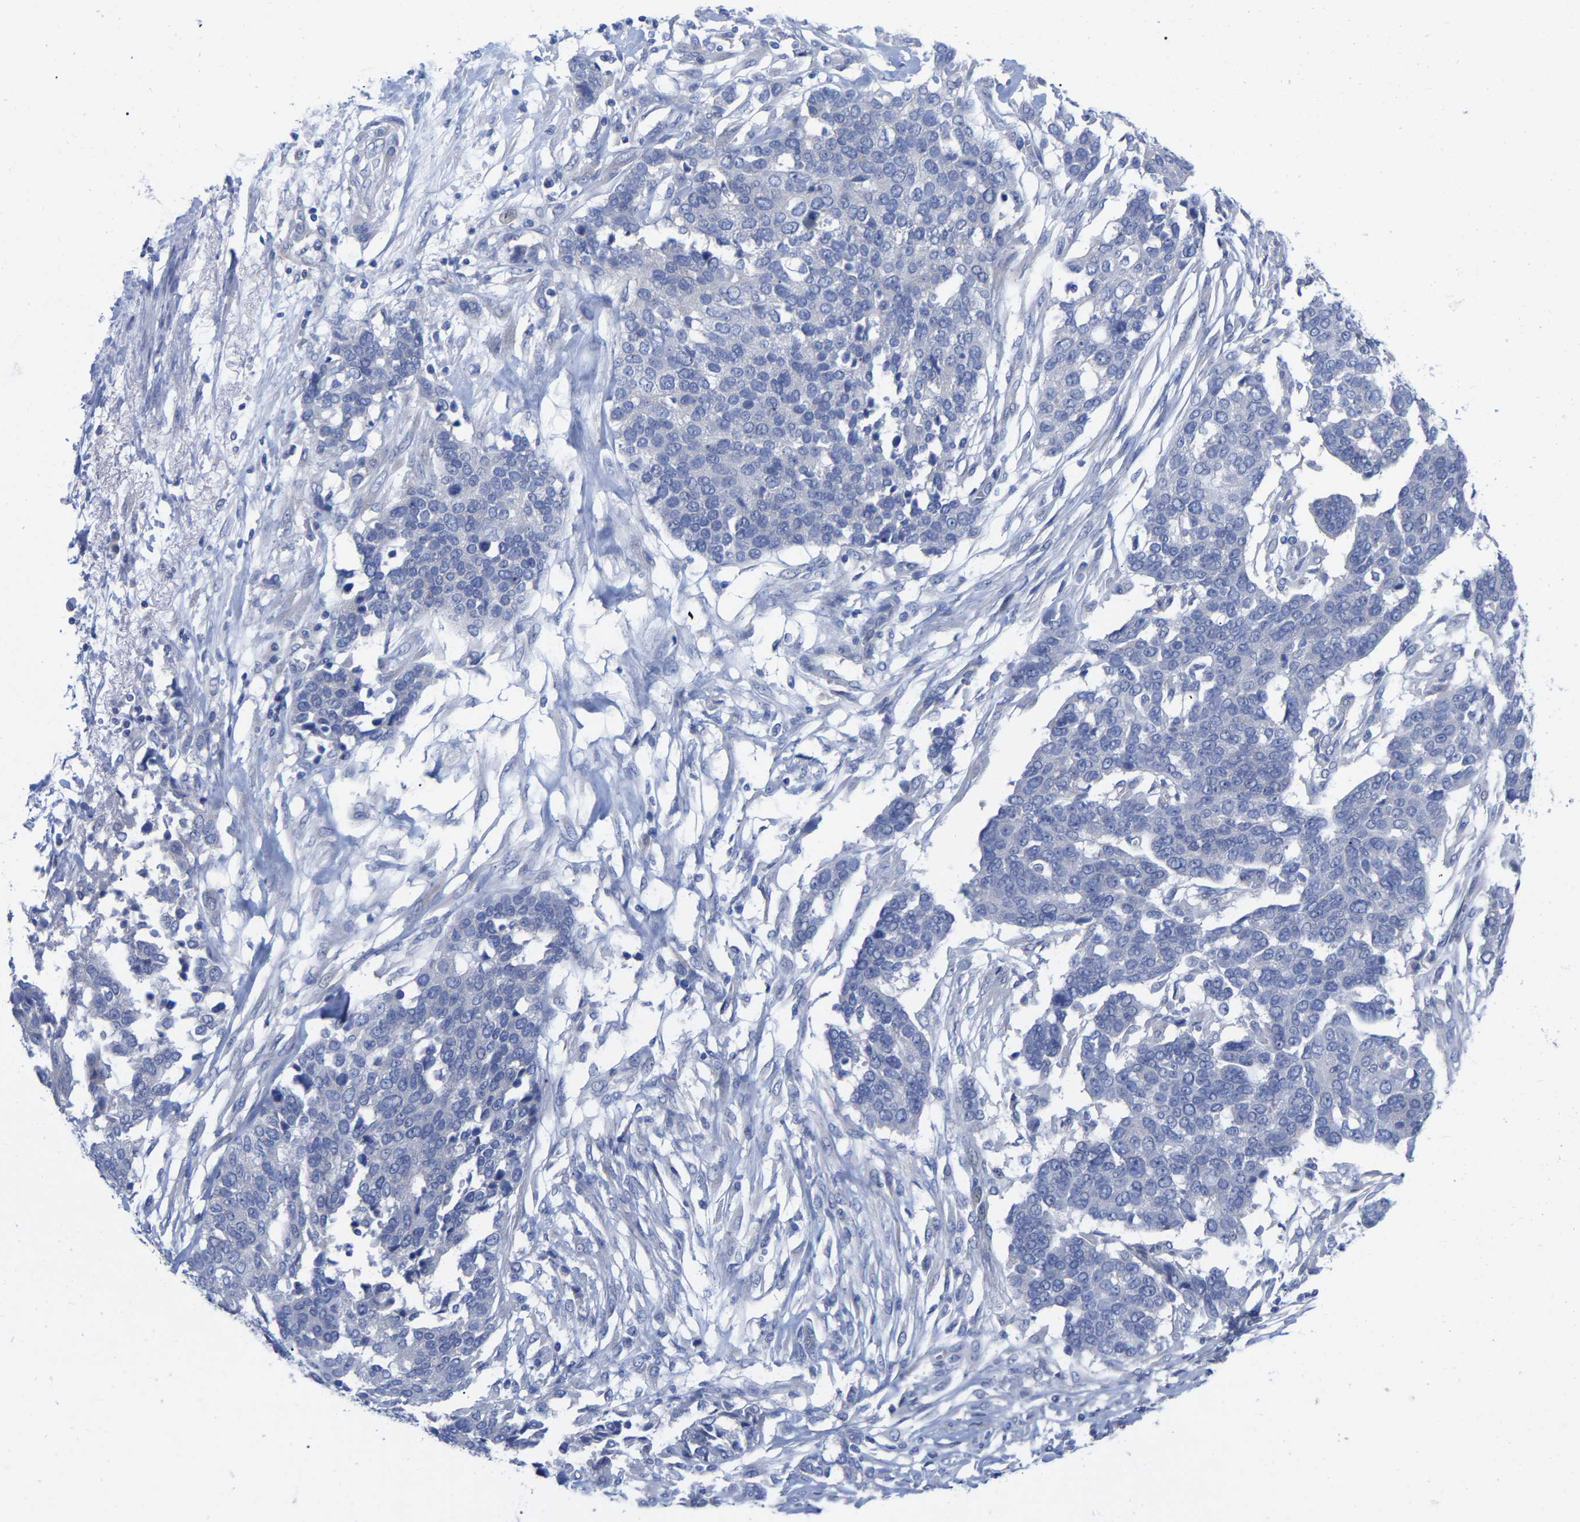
{"staining": {"intensity": "negative", "quantity": "none", "location": "none"}, "tissue": "ovarian cancer", "cell_type": "Tumor cells", "image_type": "cancer", "snomed": [{"axis": "morphology", "description": "Cystadenocarcinoma, serous, NOS"}, {"axis": "topography", "description": "Ovary"}], "caption": "DAB immunohistochemical staining of human ovarian cancer demonstrates no significant positivity in tumor cells.", "gene": "HAPLN1", "patient": {"sex": "female", "age": 44}}